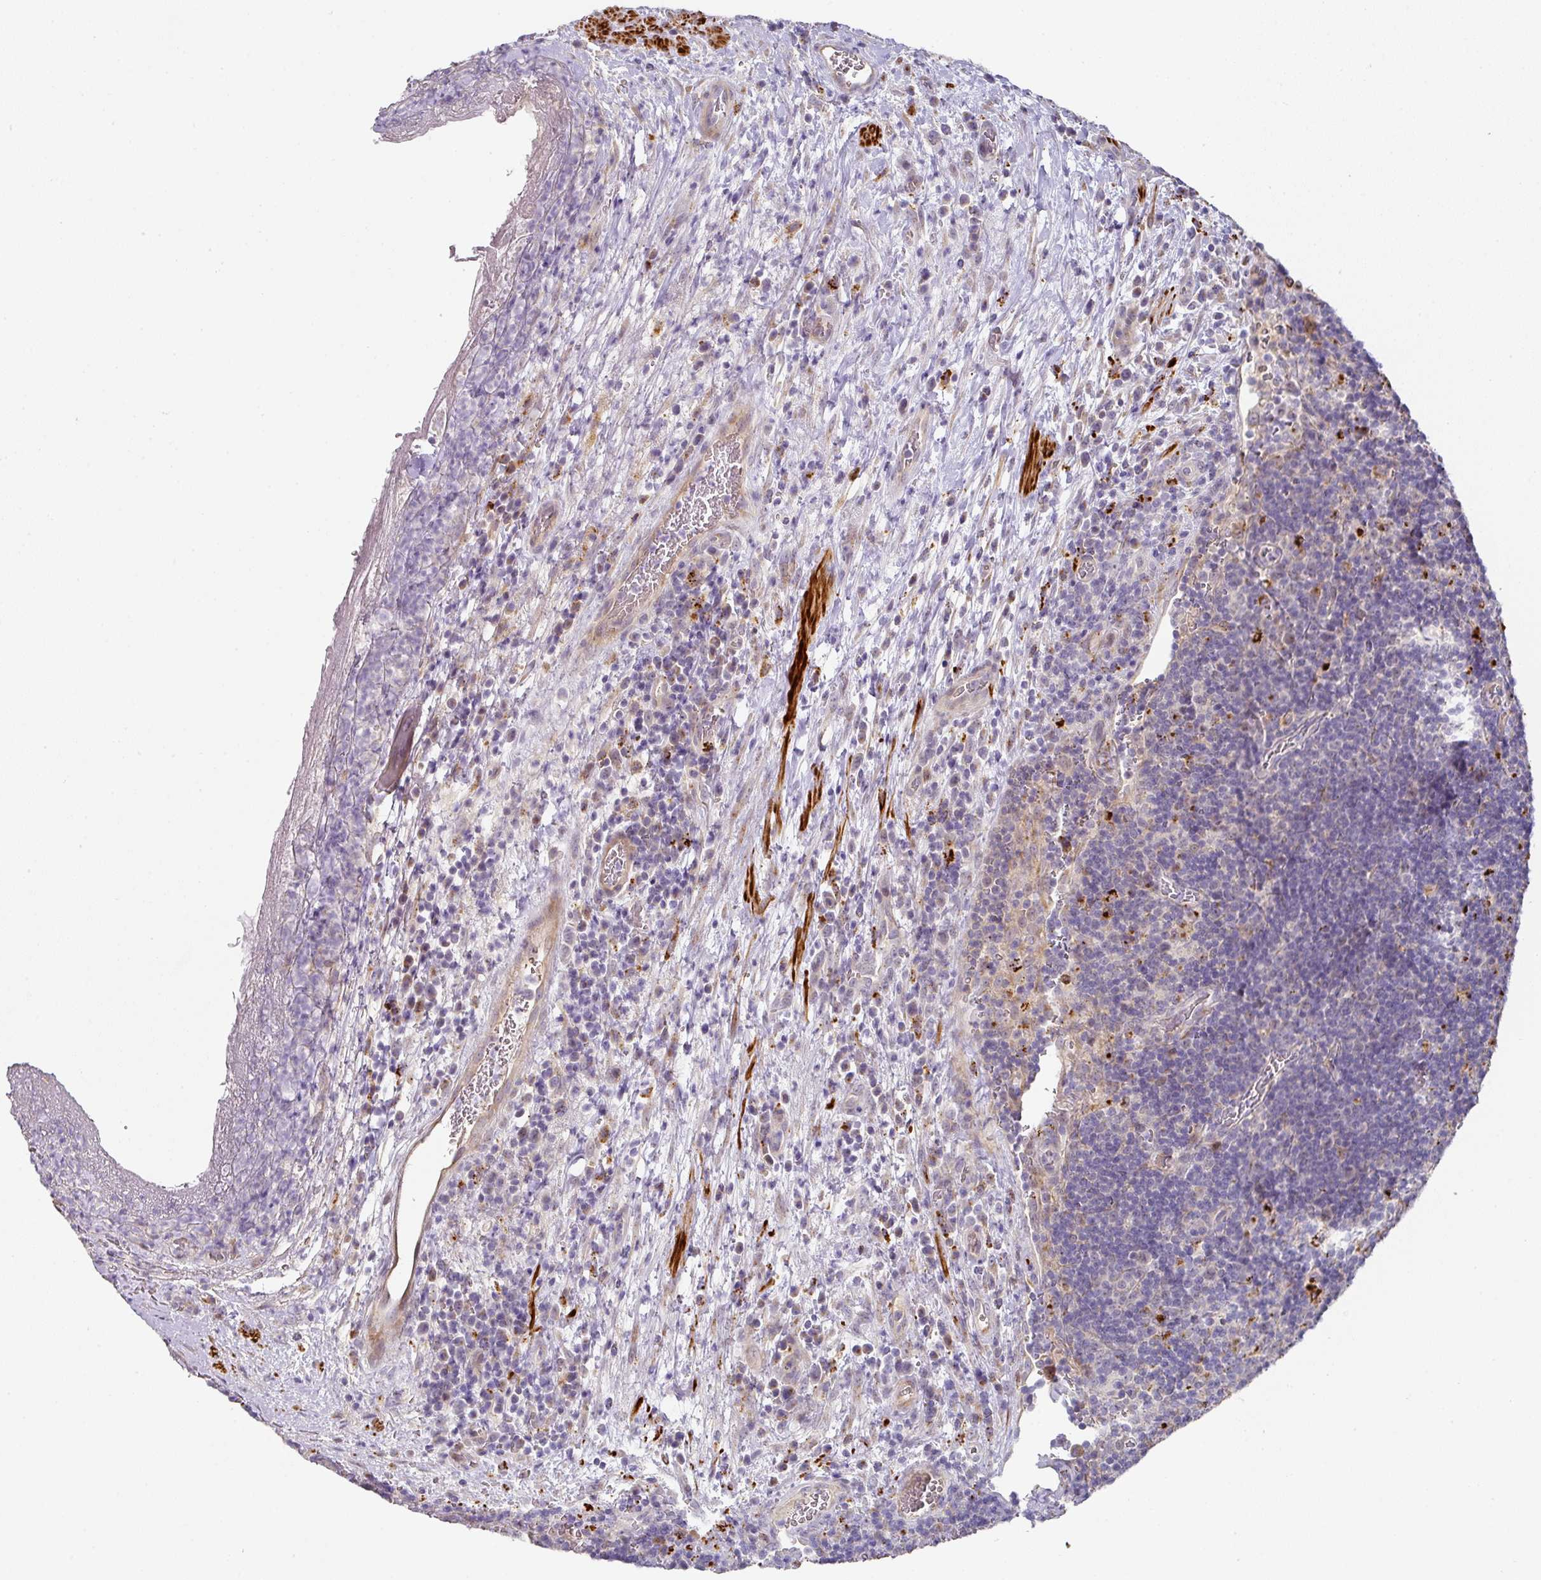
{"staining": {"intensity": "weak", "quantity": "<25%", "location": "nuclear"}, "tissue": "lymph node", "cell_type": "Germinal center cells", "image_type": "normal", "snomed": [{"axis": "morphology", "description": "Normal tissue, NOS"}, {"axis": "topography", "description": "Lymph node"}], "caption": "The photomicrograph displays no significant positivity in germinal center cells of lymph node.", "gene": "TARM1", "patient": {"sex": "male", "age": 50}}